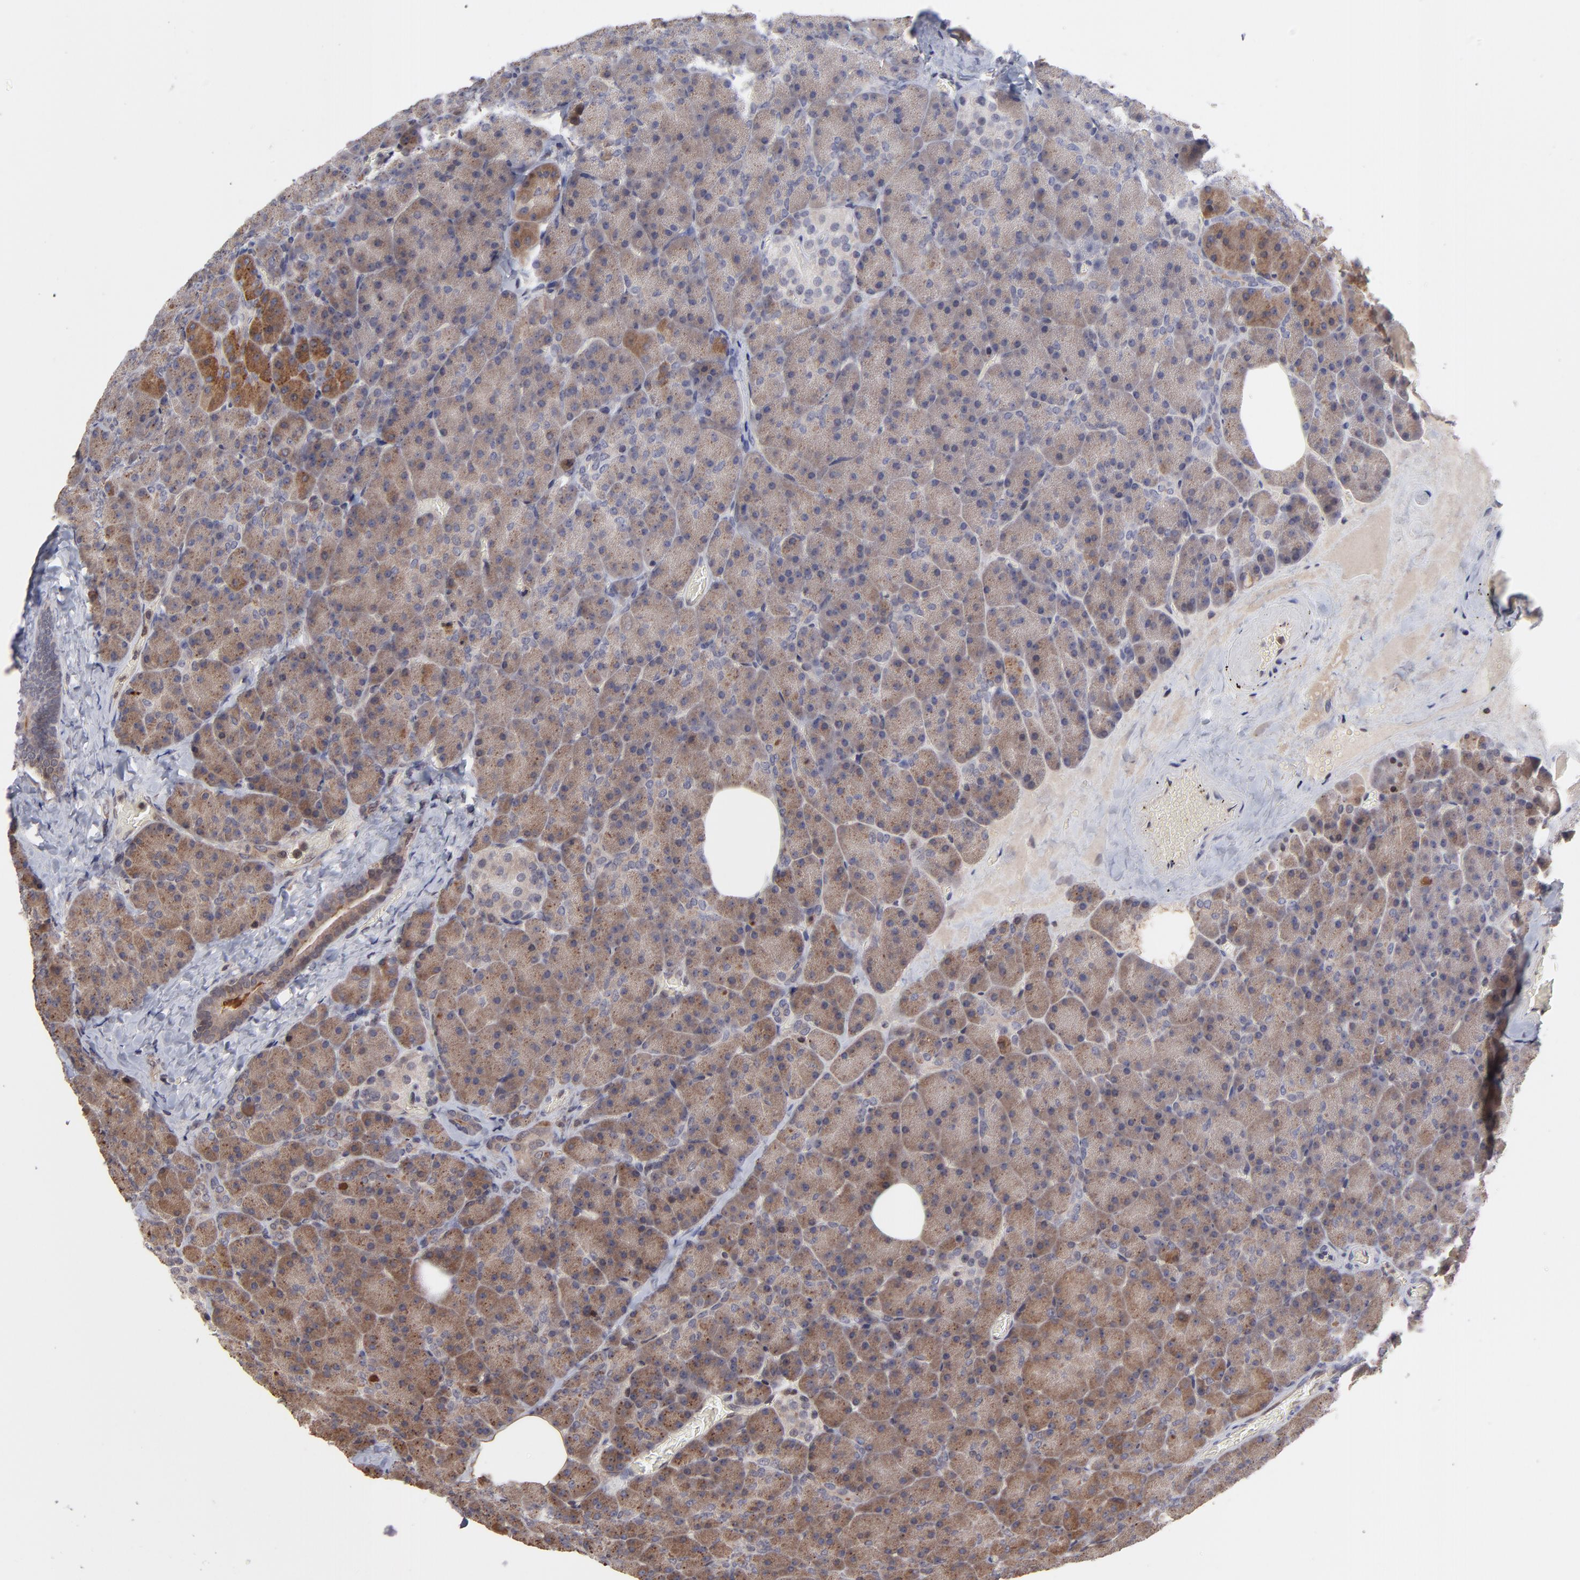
{"staining": {"intensity": "moderate", "quantity": ">75%", "location": "cytoplasmic/membranous"}, "tissue": "carcinoid", "cell_type": "Tumor cells", "image_type": "cancer", "snomed": [{"axis": "morphology", "description": "Normal tissue, NOS"}, {"axis": "morphology", "description": "Carcinoid, malignant, NOS"}, {"axis": "topography", "description": "Pancreas"}], "caption": "A photomicrograph of human carcinoid stained for a protein exhibits moderate cytoplasmic/membranous brown staining in tumor cells.", "gene": "UBE2L6", "patient": {"sex": "female", "age": 35}}